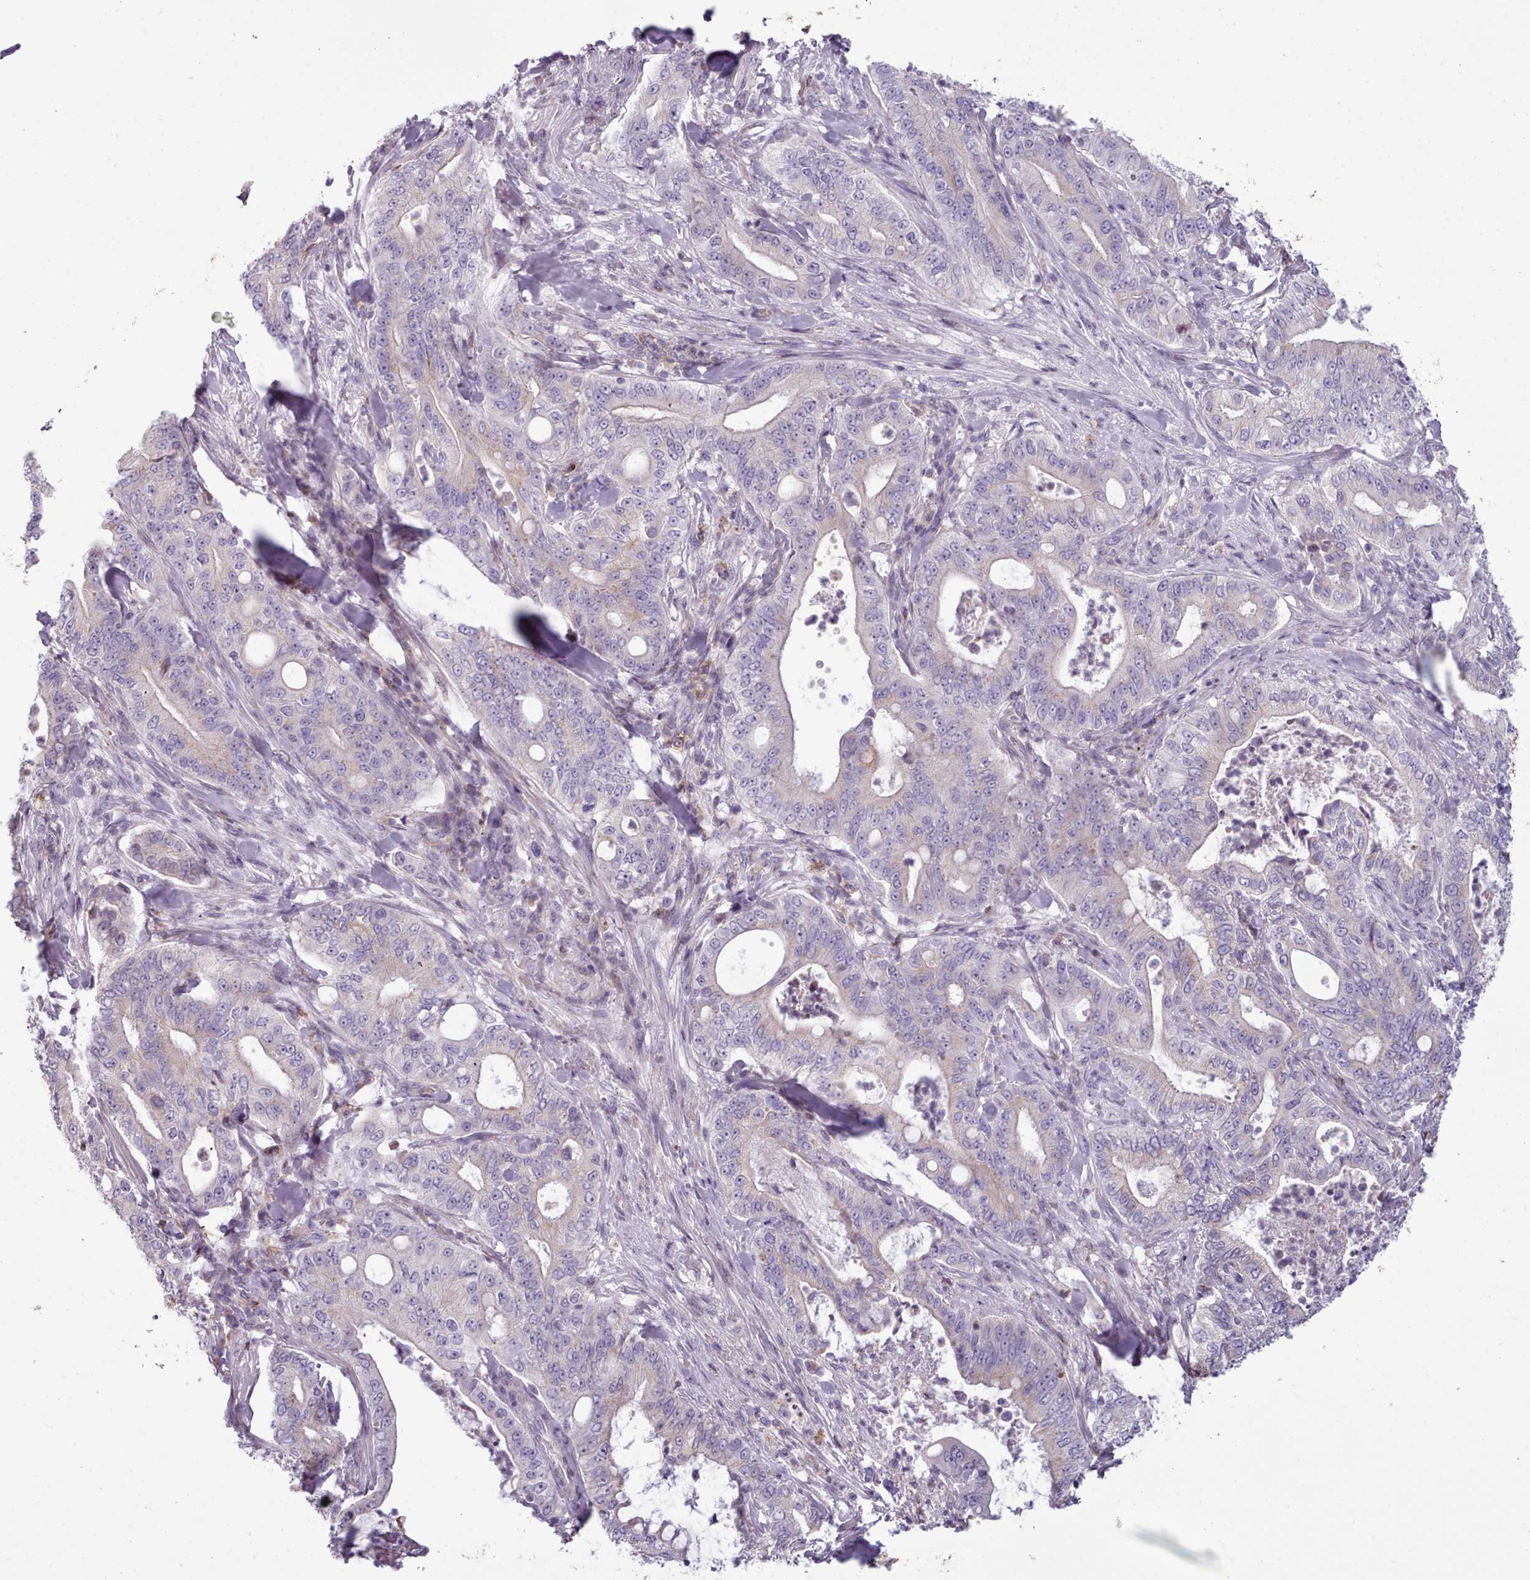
{"staining": {"intensity": "negative", "quantity": "none", "location": "none"}, "tissue": "pancreatic cancer", "cell_type": "Tumor cells", "image_type": "cancer", "snomed": [{"axis": "morphology", "description": "Adenocarcinoma, NOS"}, {"axis": "topography", "description": "Pancreas"}], "caption": "Tumor cells are negative for brown protein staining in pancreatic cancer (adenocarcinoma).", "gene": "SLC52A3", "patient": {"sex": "male", "age": 71}}